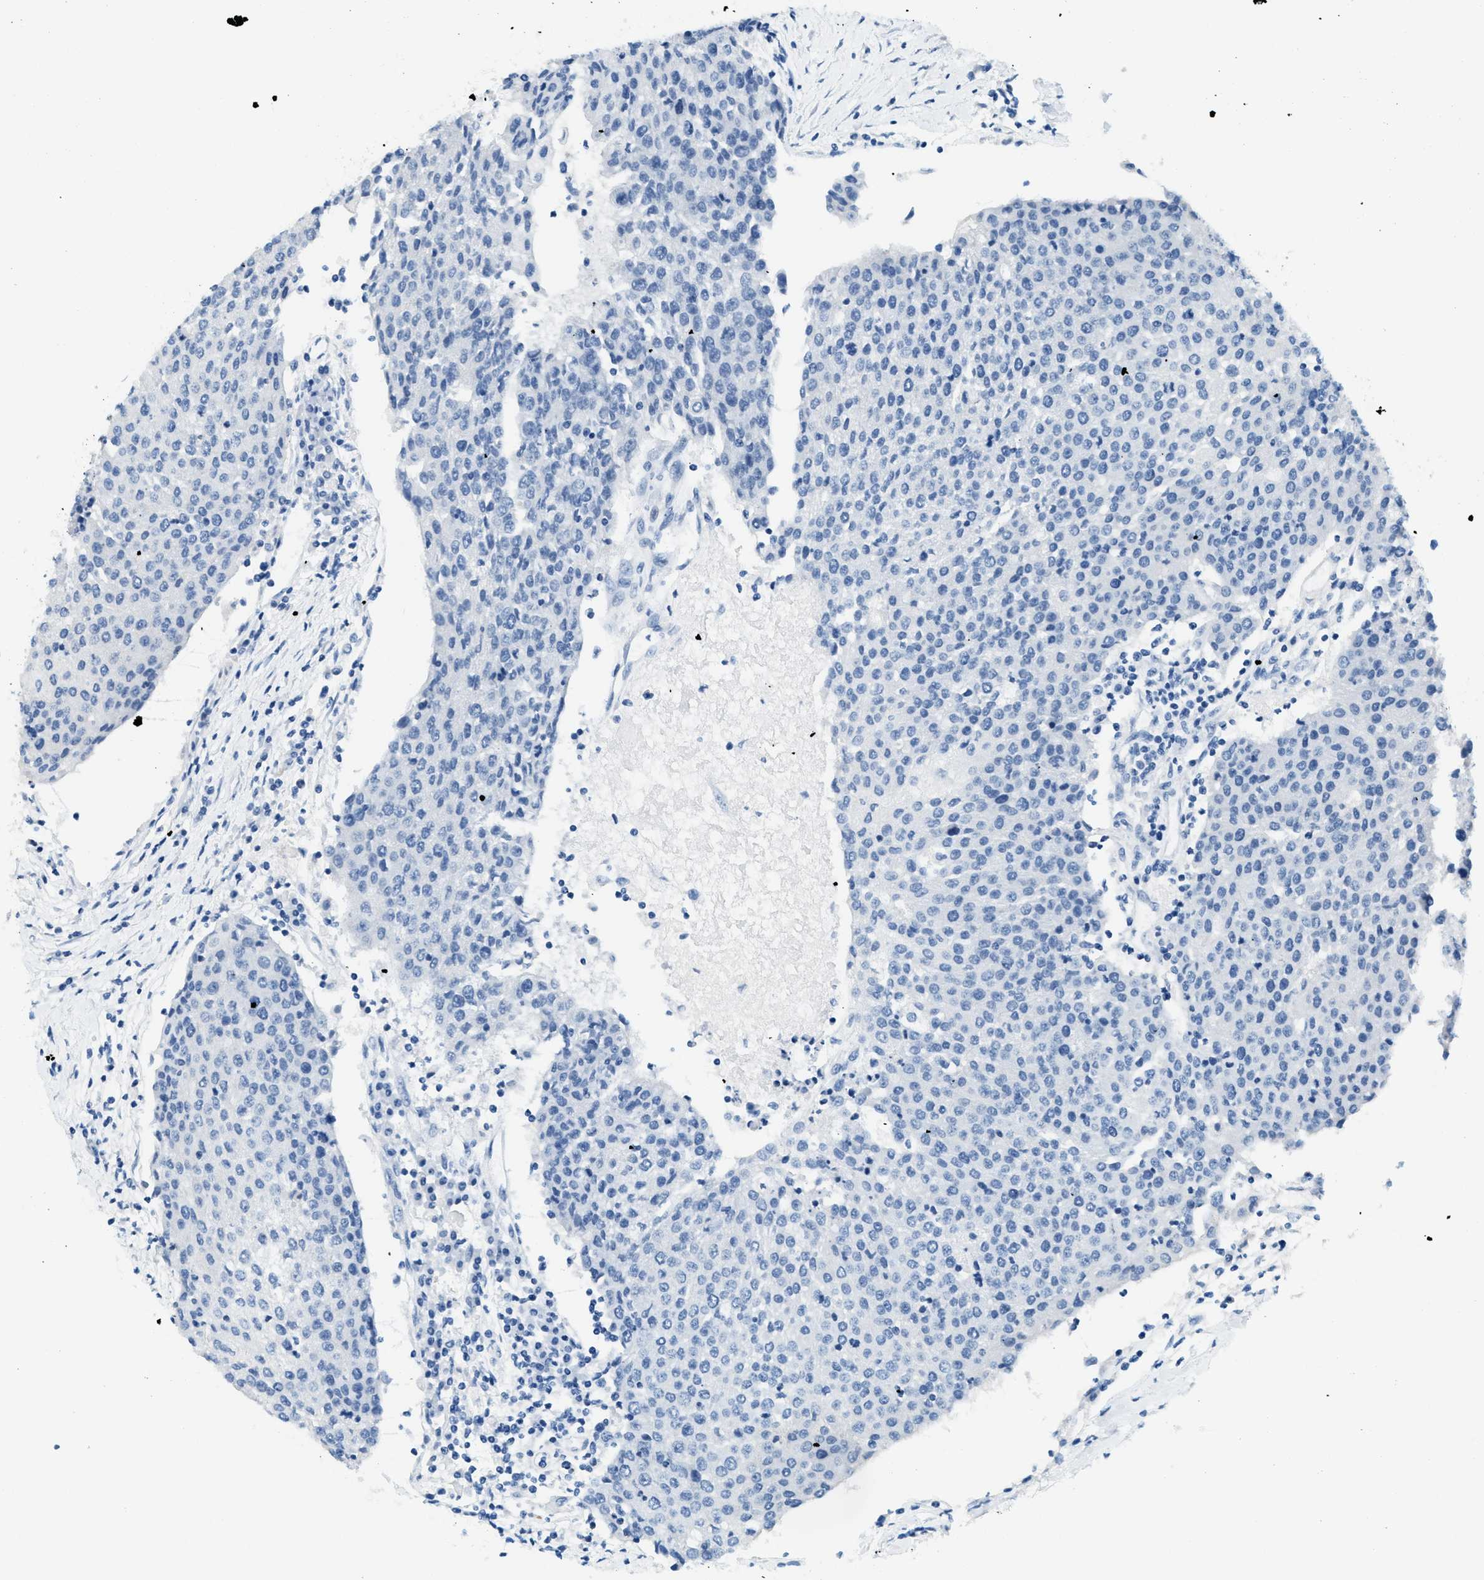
{"staining": {"intensity": "negative", "quantity": "none", "location": "none"}, "tissue": "urothelial cancer", "cell_type": "Tumor cells", "image_type": "cancer", "snomed": [{"axis": "morphology", "description": "Urothelial carcinoma, High grade"}, {"axis": "topography", "description": "Urinary bladder"}], "caption": "This is a histopathology image of IHC staining of high-grade urothelial carcinoma, which shows no staining in tumor cells.", "gene": "CYP4X1", "patient": {"sex": "female", "age": 85}}